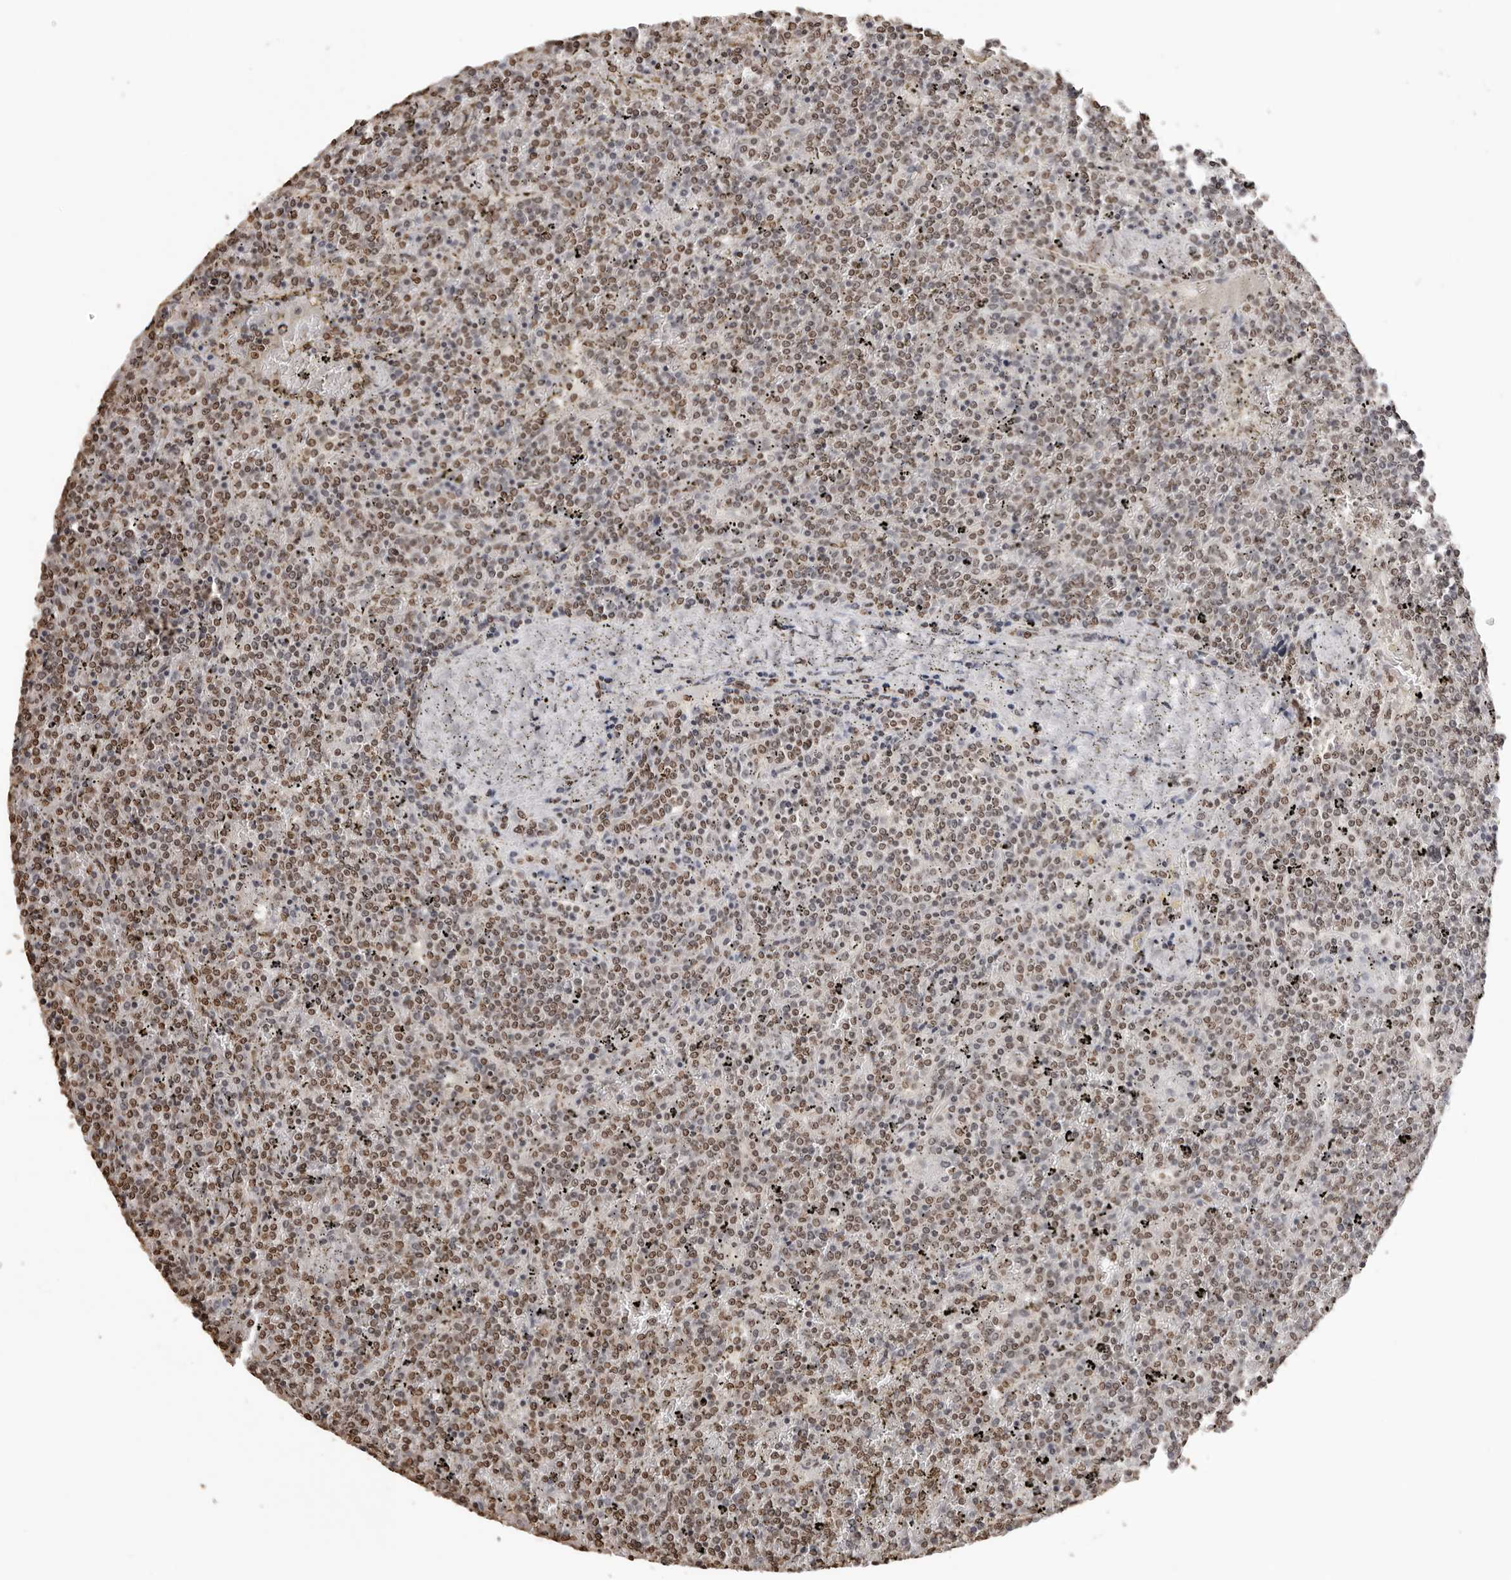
{"staining": {"intensity": "moderate", "quantity": ">75%", "location": "nuclear"}, "tissue": "lymphoma", "cell_type": "Tumor cells", "image_type": "cancer", "snomed": [{"axis": "morphology", "description": "Malignant lymphoma, non-Hodgkin's type, Low grade"}, {"axis": "topography", "description": "Spleen"}], "caption": "Lymphoma stained with DAB (3,3'-diaminobenzidine) immunohistochemistry reveals medium levels of moderate nuclear positivity in about >75% of tumor cells.", "gene": "OLIG3", "patient": {"sex": "female", "age": 19}}